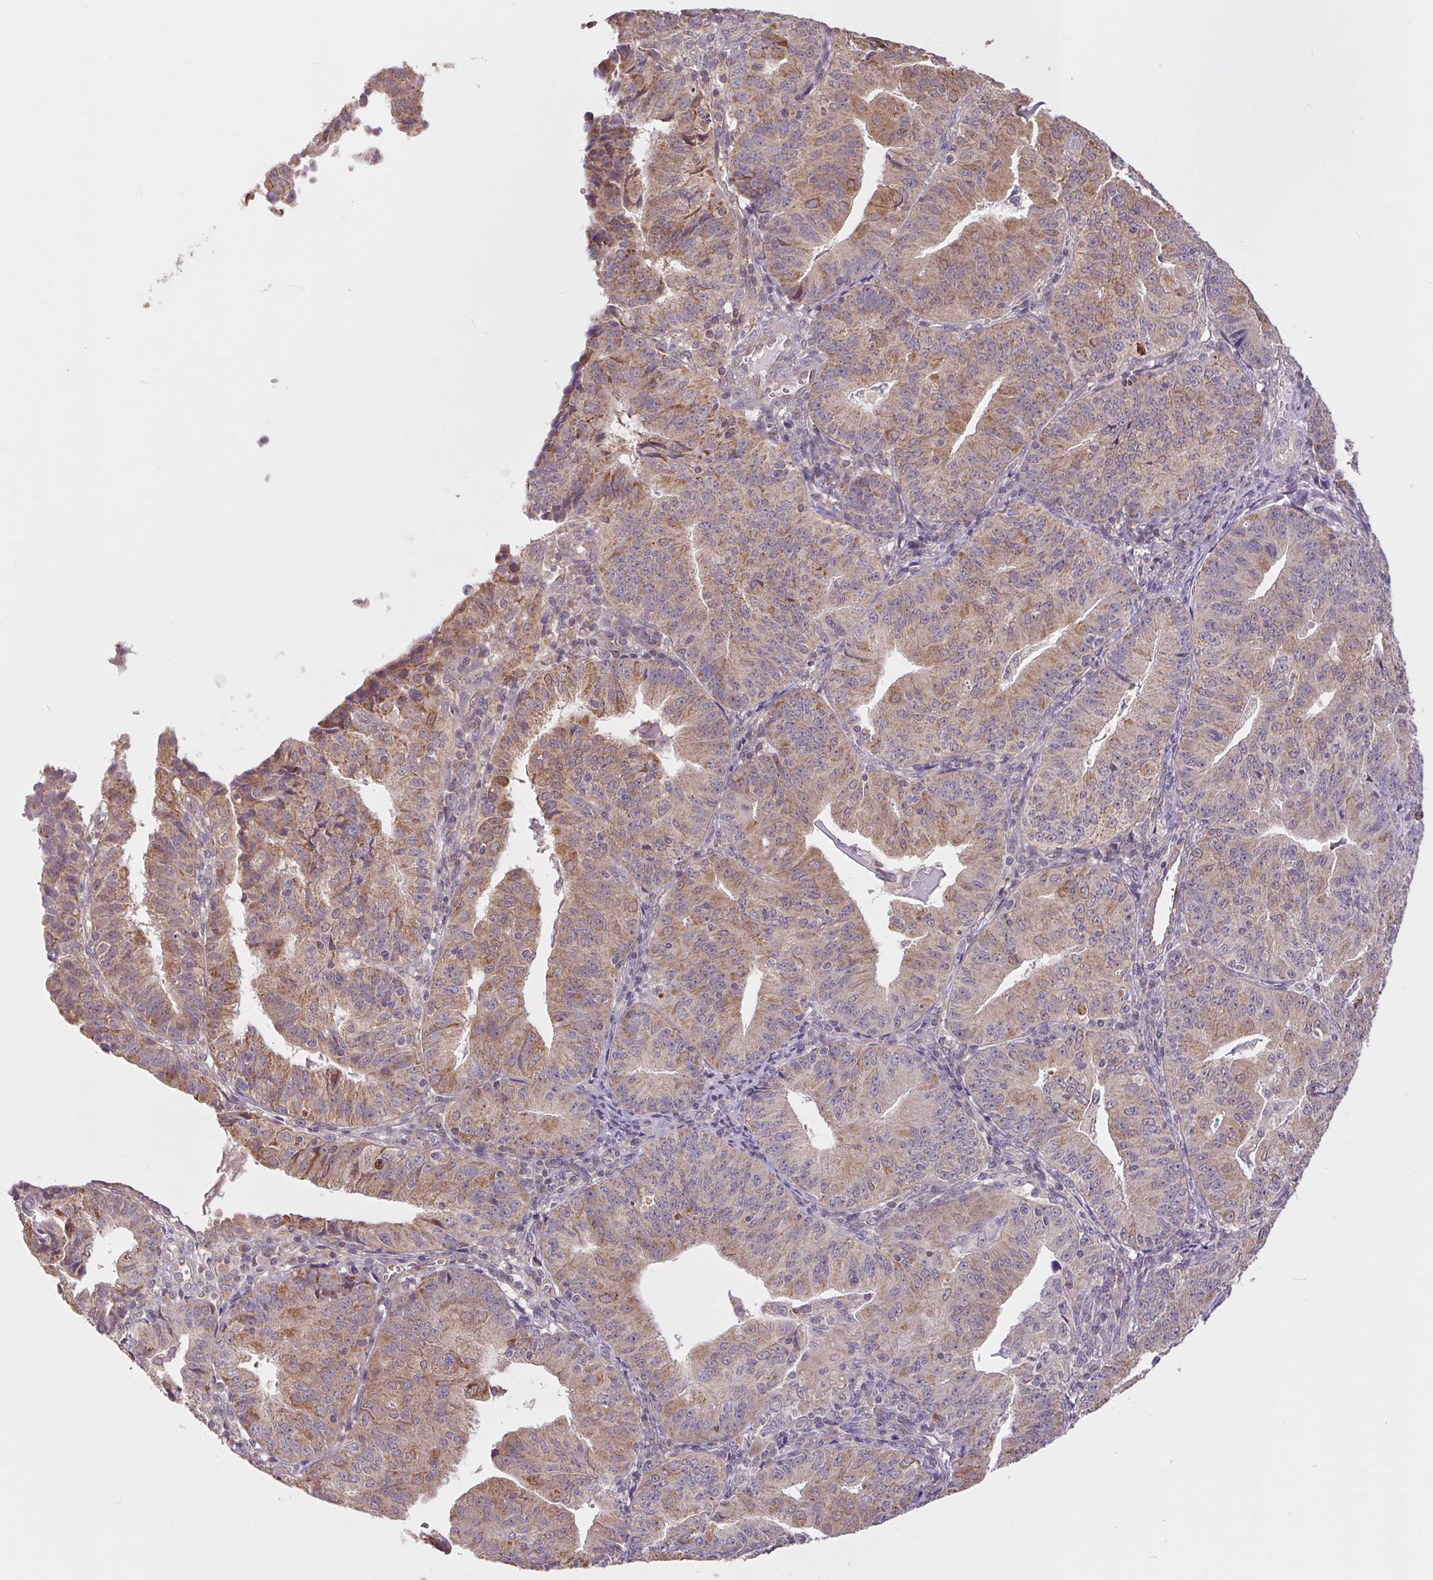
{"staining": {"intensity": "weak", "quantity": ">75%", "location": "cytoplasmic/membranous"}, "tissue": "endometrial cancer", "cell_type": "Tumor cells", "image_type": "cancer", "snomed": [{"axis": "morphology", "description": "Adenocarcinoma, NOS"}, {"axis": "topography", "description": "Endometrium"}], "caption": "Immunohistochemistry (IHC) image of human endometrial cancer stained for a protein (brown), which shows low levels of weak cytoplasmic/membranous staining in about >75% of tumor cells.", "gene": "MAP3K5", "patient": {"sex": "female", "age": 56}}